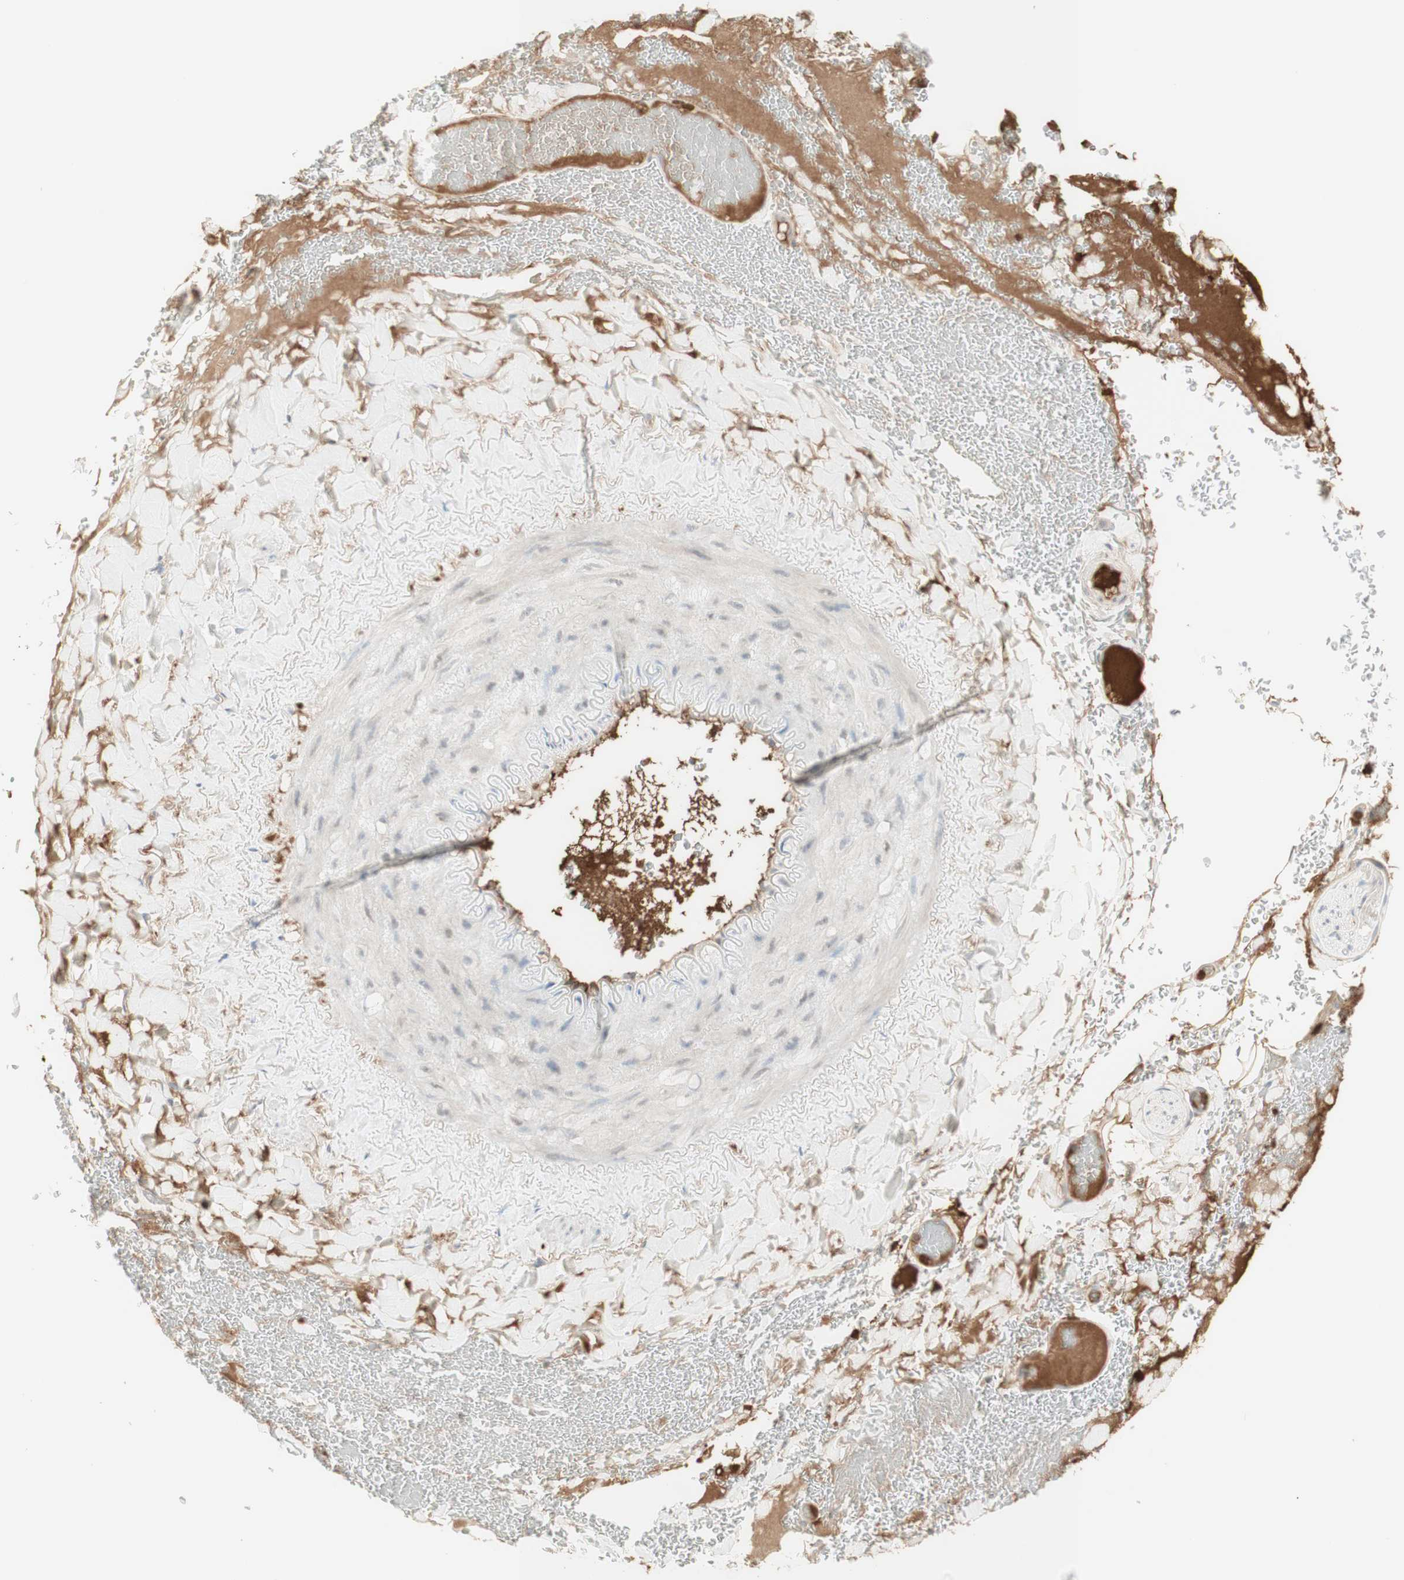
{"staining": {"intensity": "negative", "quantity": "none", "location": "none"}, "tissue": "adipose tissue", "cell_type": "Adipocytes", "image_type": "normal", "snomed": [{"axis": "morphology", "description": "Normal tissue, NOS"}, {"axis": "topography", "description": "Peripheral nerve tissue"}], "caption": "Adipocytes are negative for brown protein staining in normal adipose tissue. (Brightfield microscopy of DAB (3,3'-diaminobenzidine) immunohistochemistry (IHC) at high magnification).", "gene": "NID1", "patient": {"sex": "male", "age": 70}}